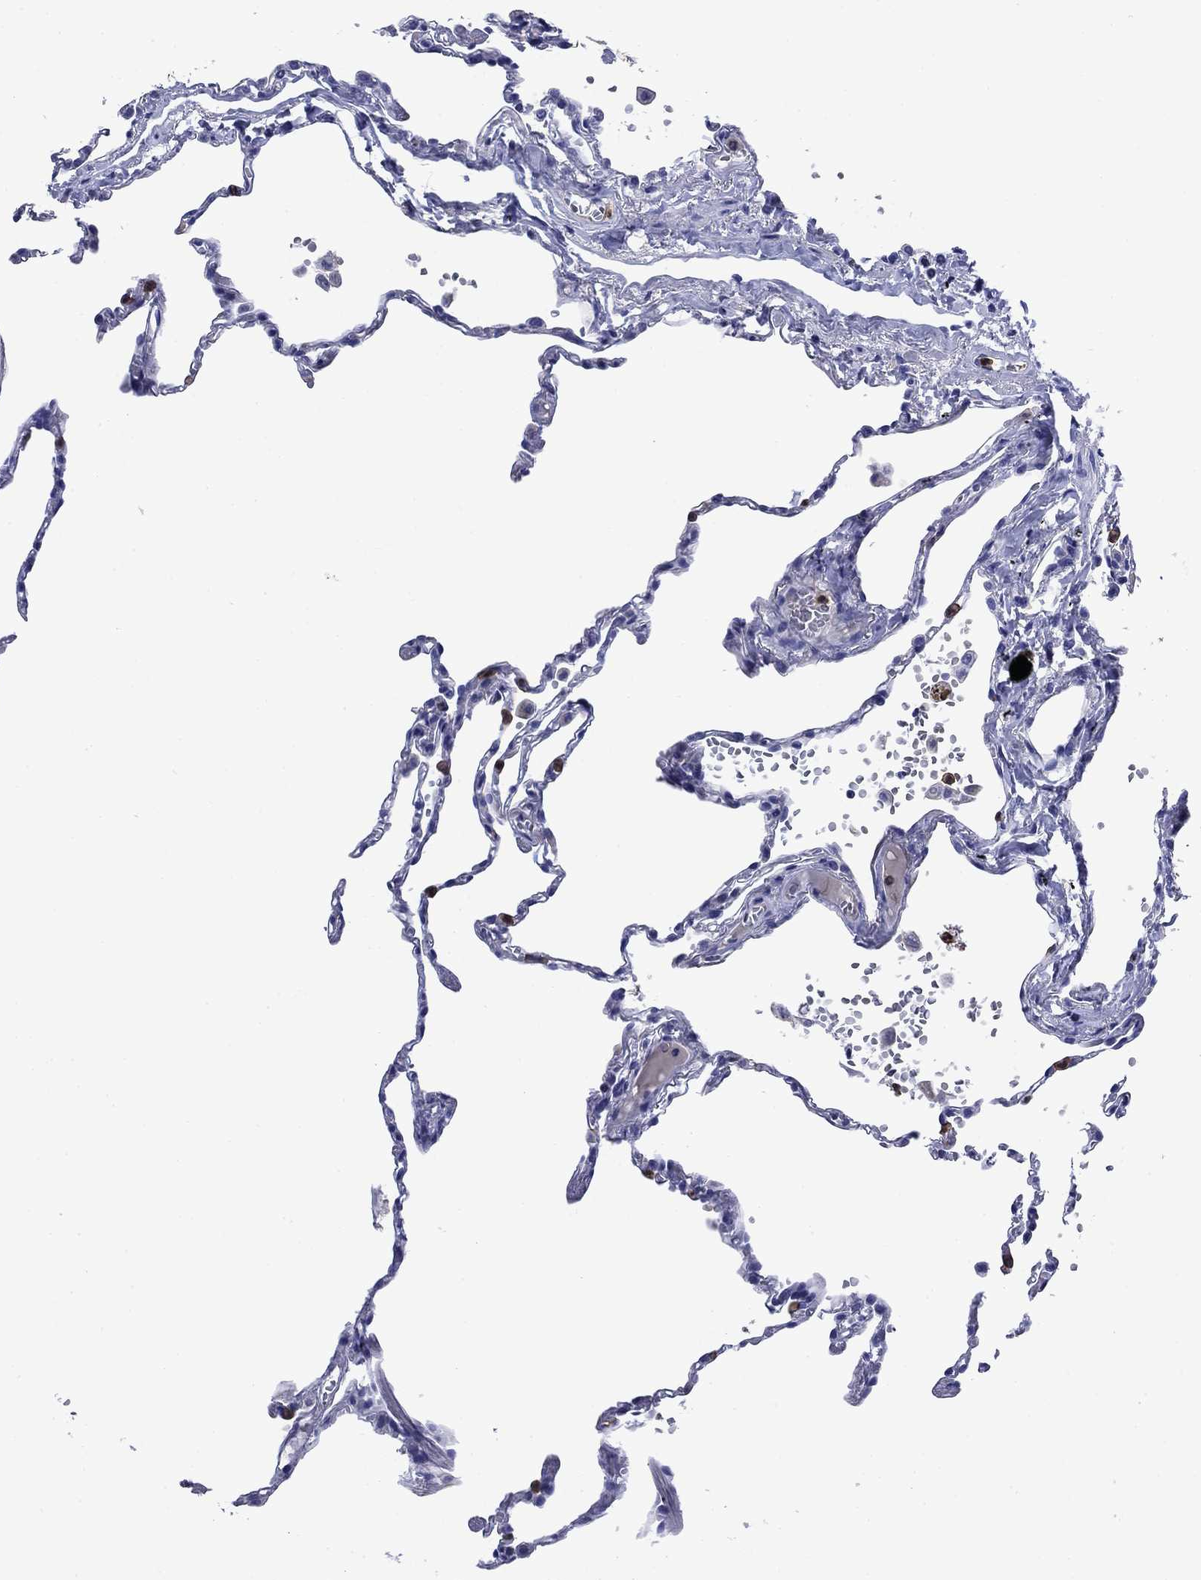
{"staining": {"intensity": "negative", "quantity": "none", "location": "none"}, "tissue": "lung", "cell_type": "Alveolar cells", "image_type": "normal", "snomed": [{"axis": "morphology", "description": "Normal tissue, NOS"}, {"axis": "topography", "description": "Lung"}], "caption": "Immunohistochemistry micrograph of normal human lung stained for a protein (brown), which shows no positivity in alveolar cells. Nuclei are stained in blue.", "gene": "TFR2", "patient": {"sex": "male", "age": 78}}